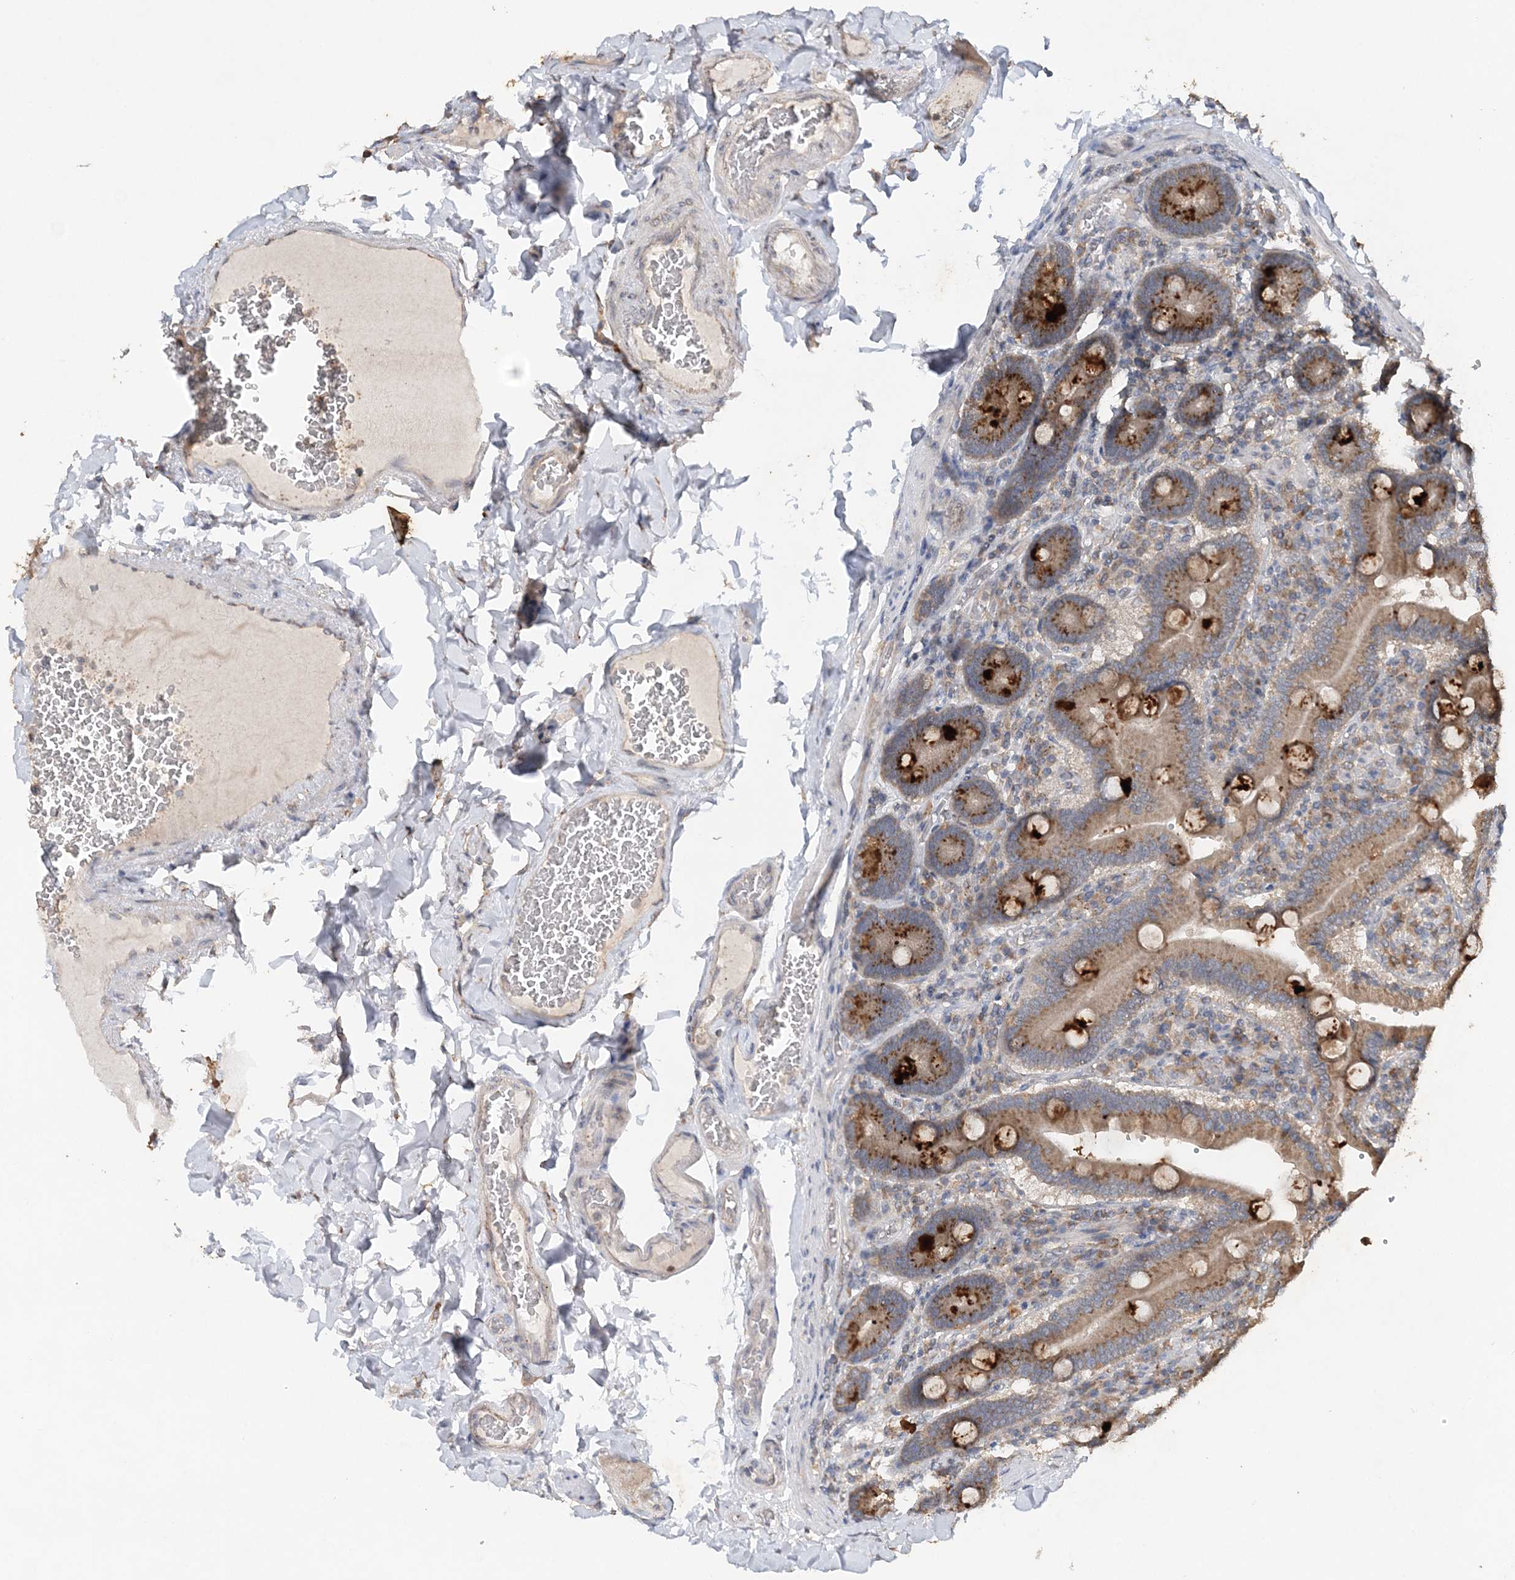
{"staining": {"intensity": "strong", "quantity": "25%-75%", "location": "cytoplasmic/membranous"}, "tissue": "duodenum", "cell_type": "Glandular cells", "image_type": "normal", "snomed": [{"axis": "morphology", "description": "Normal tissue, NOS"}, {"axis": "topography", "description": "Duodenum"}], "caption": "Immunohistochemistry (IHC) image of normal human duodenum stained for a protein (brown), which exhibits high levels of strong cytoplasmic/membranous expression in approximately 25%-75% of glandular cells.", "gene": "RAB14", "patient": {"sex": "female", "age": 62}}